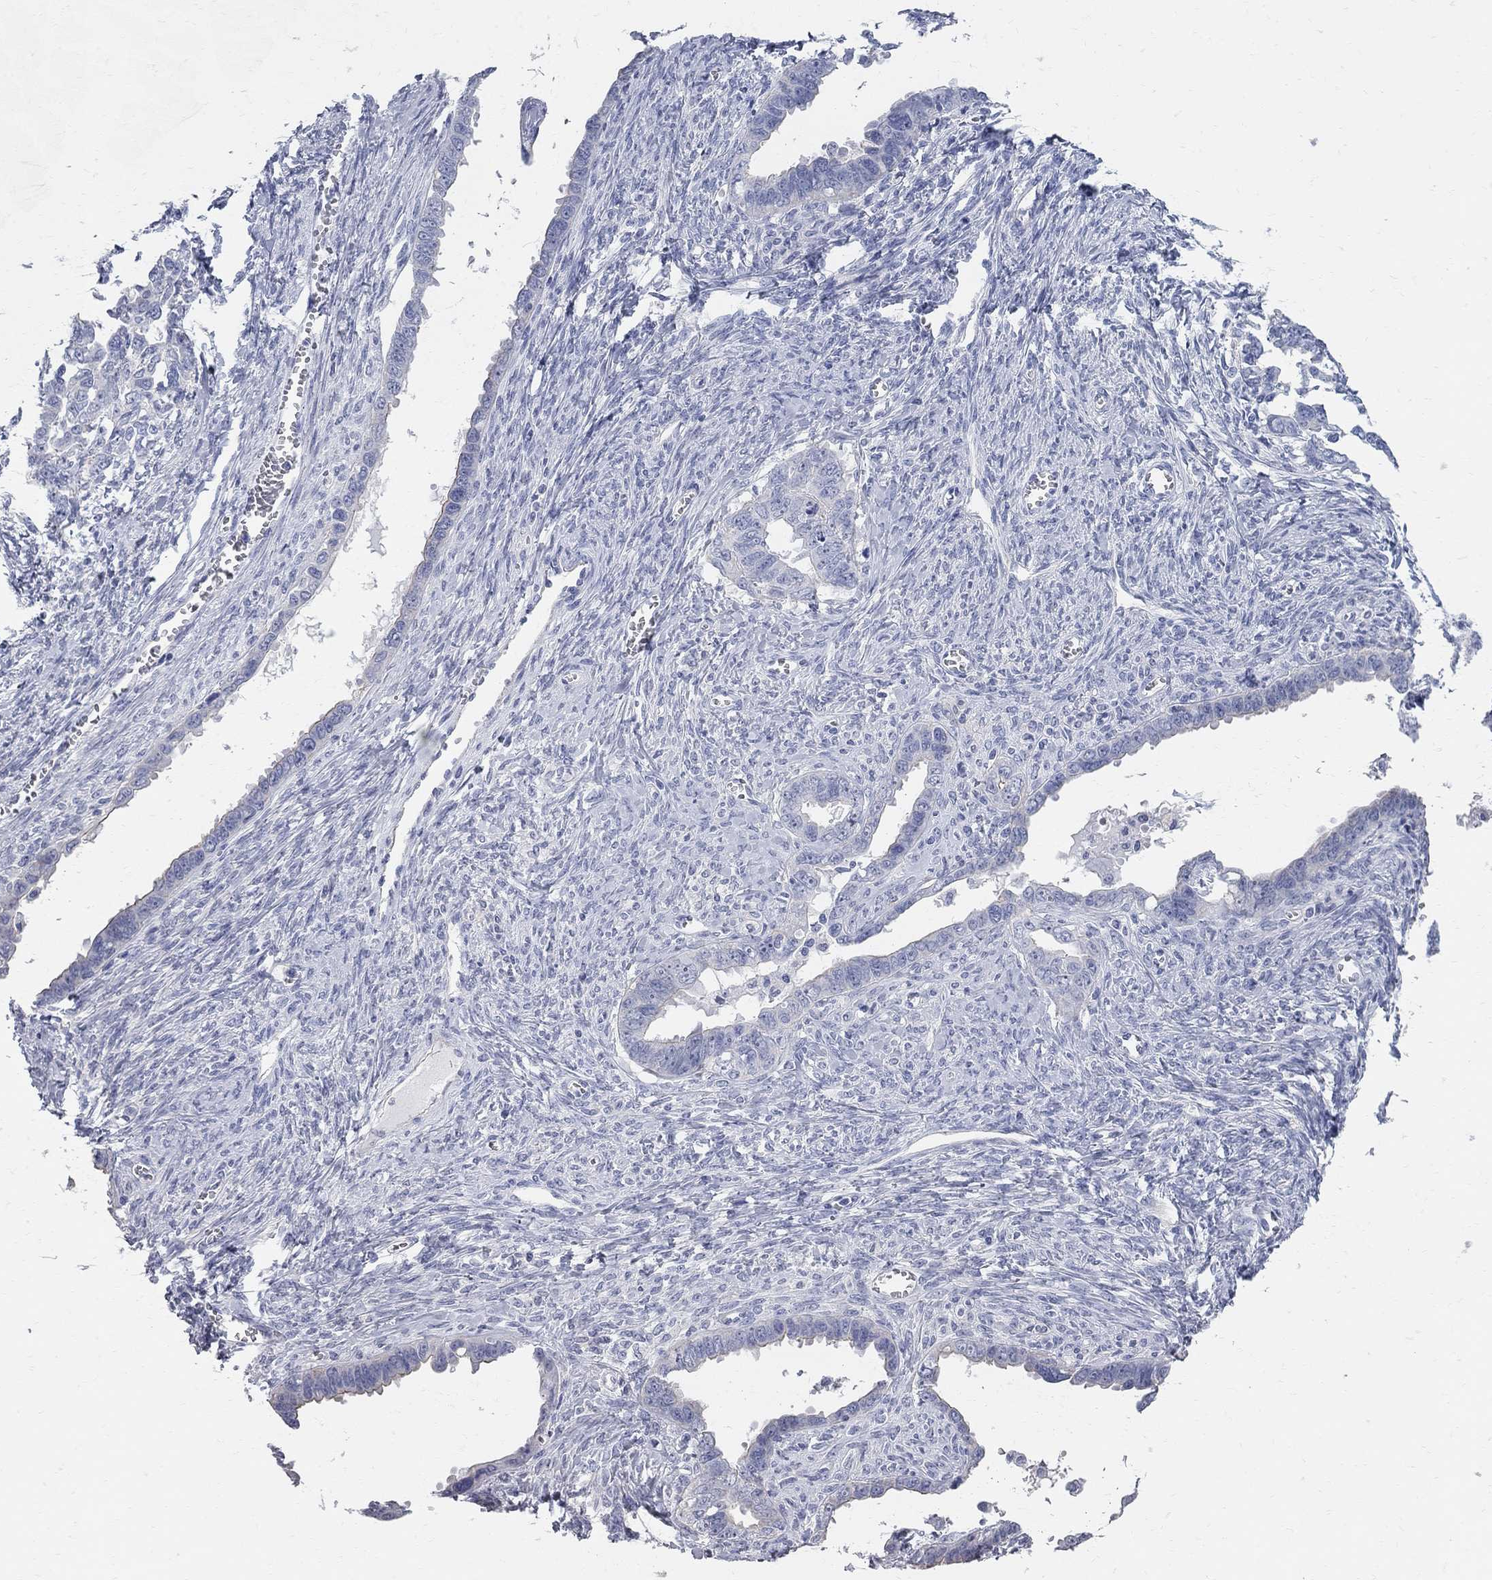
{"staining": {"intensity": "negative", "quantity": "none", "location": "none"}, "tissue": "ovarian cancer", "cell_type": "Tumor cells", "image_type": "cancer", "snomed": [{"axis": "morphology", "description": "Cystadenocarcinoma, serous, NOS"}, {"axis": "topography", "description": "Ovary"}], "caption": "Protein analysis of ovarian serous cystadenocarcinoma reveals no significant expression in tumor cells. (Immunohistochemistry (ihc), brightfield microscopy, high magnification).", "gene": "AOX1", "patient": {"sex": "female", "age": 69}}